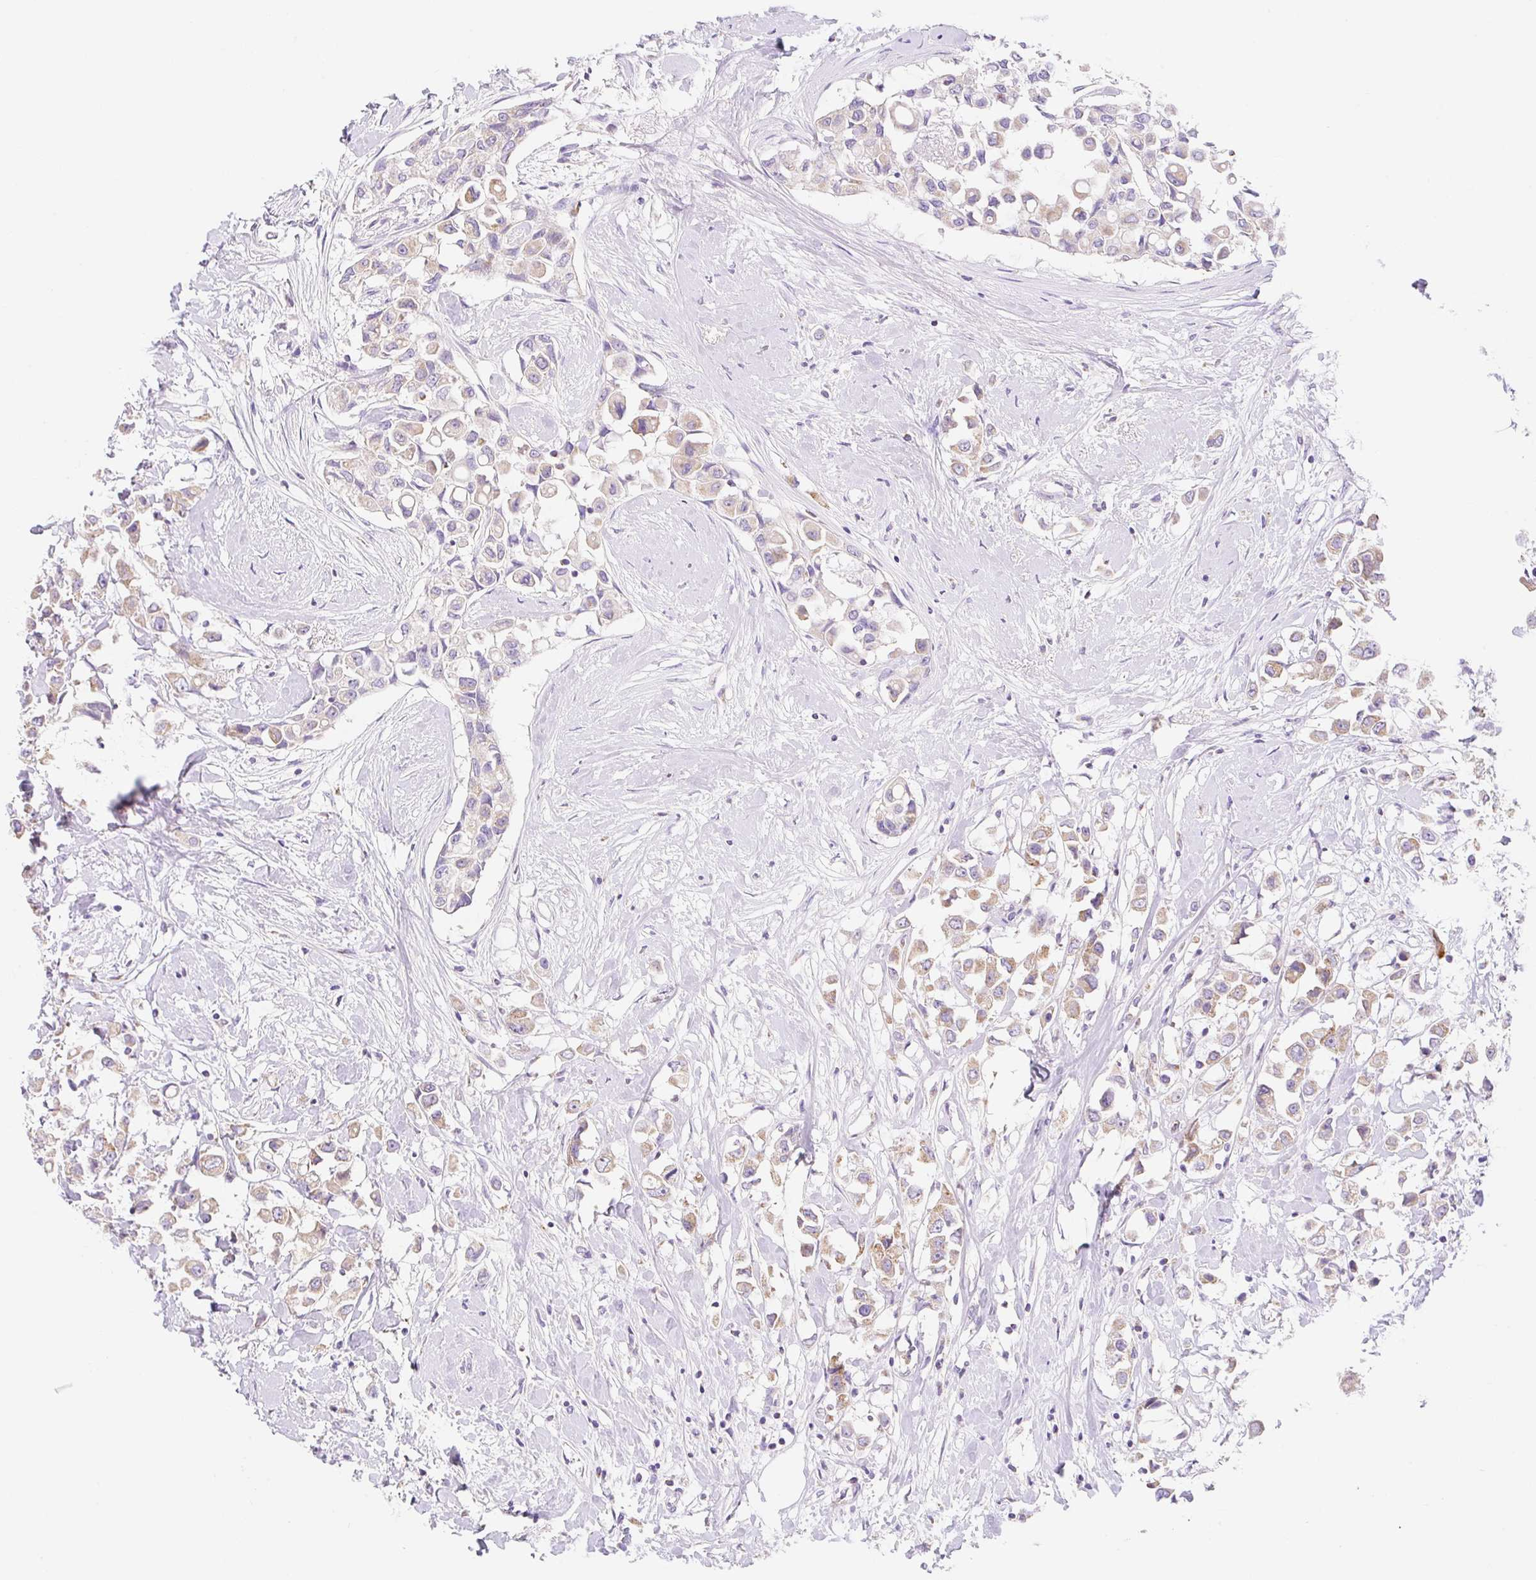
{"staining": {"intensity": "moderate", "quantity": ">75%", "location": "cytoplasmic/membranous"}, "tissue": "breast cancer", "cell_type": "Tumor cells", "image_type": "cancer", "snomed": [{"axis": "morphology", "description": "Duct carcinoma"}, {"axis": "topography", "description": "Breast"}], "caption": "This image exhibits breast cancer (infiltrating ductal carcinoma) stained with immunohistochemistry (IHC) to label a protein in brown. The cytoplasmic/membranous of tumor cells show moderate positivity for the protein. Nuclei are counter-stained blue.", "gene": "FOCAD", "patient": {"sex": "female", "age": 61}}